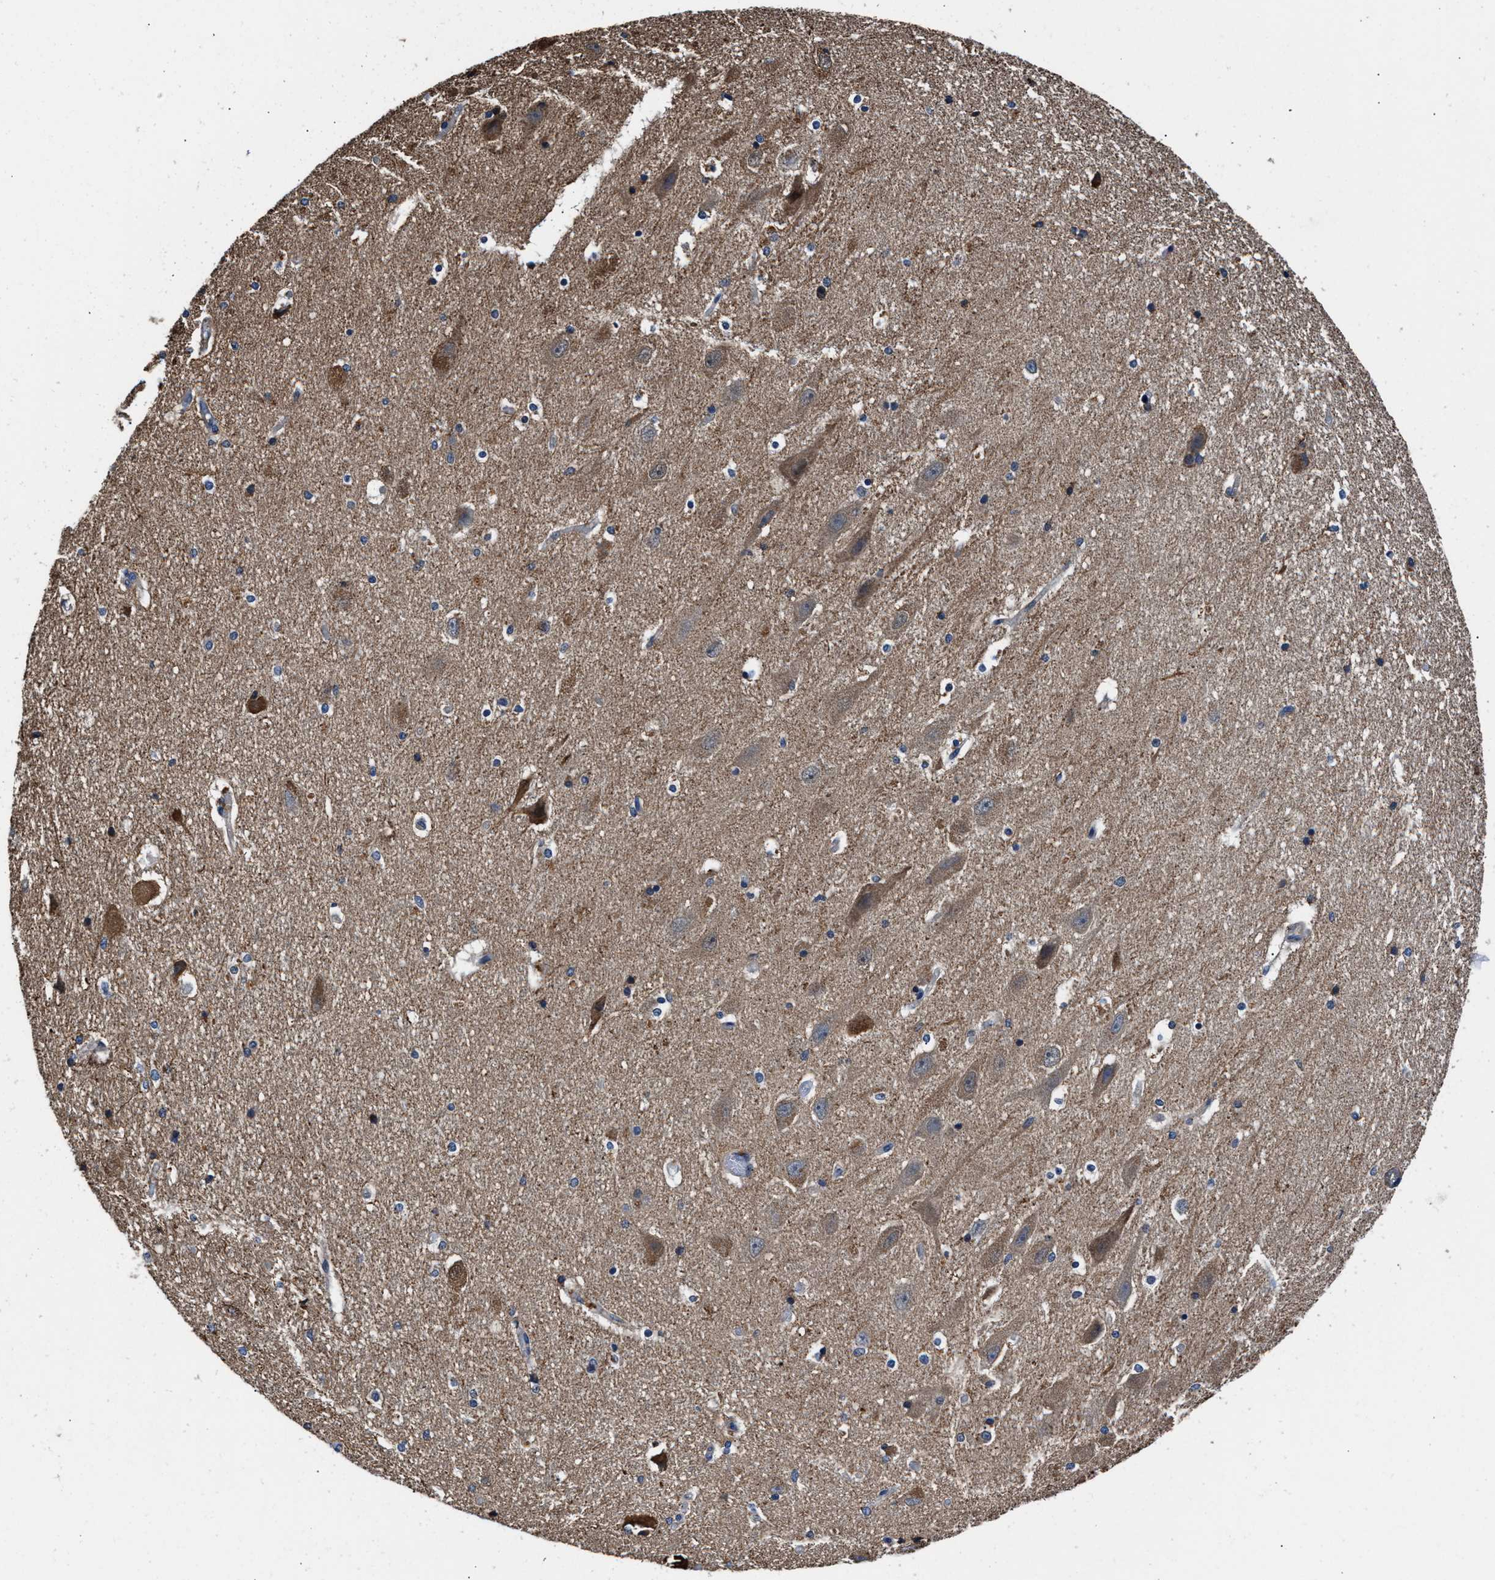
{"staining": {"intensity": "weak", "quantity": "25%-75%", "location": "cytoplasmic/membranous"}, "tissue": "hippocampus", "cell_type": "Glial cells", "image_type": "normal", "snomed": [{"axis": "morphology", "description": "Normal tissue, NOS"}, {"axis": "topography", "description": "Hippocampus"}], "caption": "Immunohistochemistry (IHC) of unremarkable hippocampus reveals low levels of weak cytoplasmic/membranous expression in approximately 25%-75% of glial cells.", "gene": "PPP1R9B", "patient": {"sex": "female", "age": 19}}